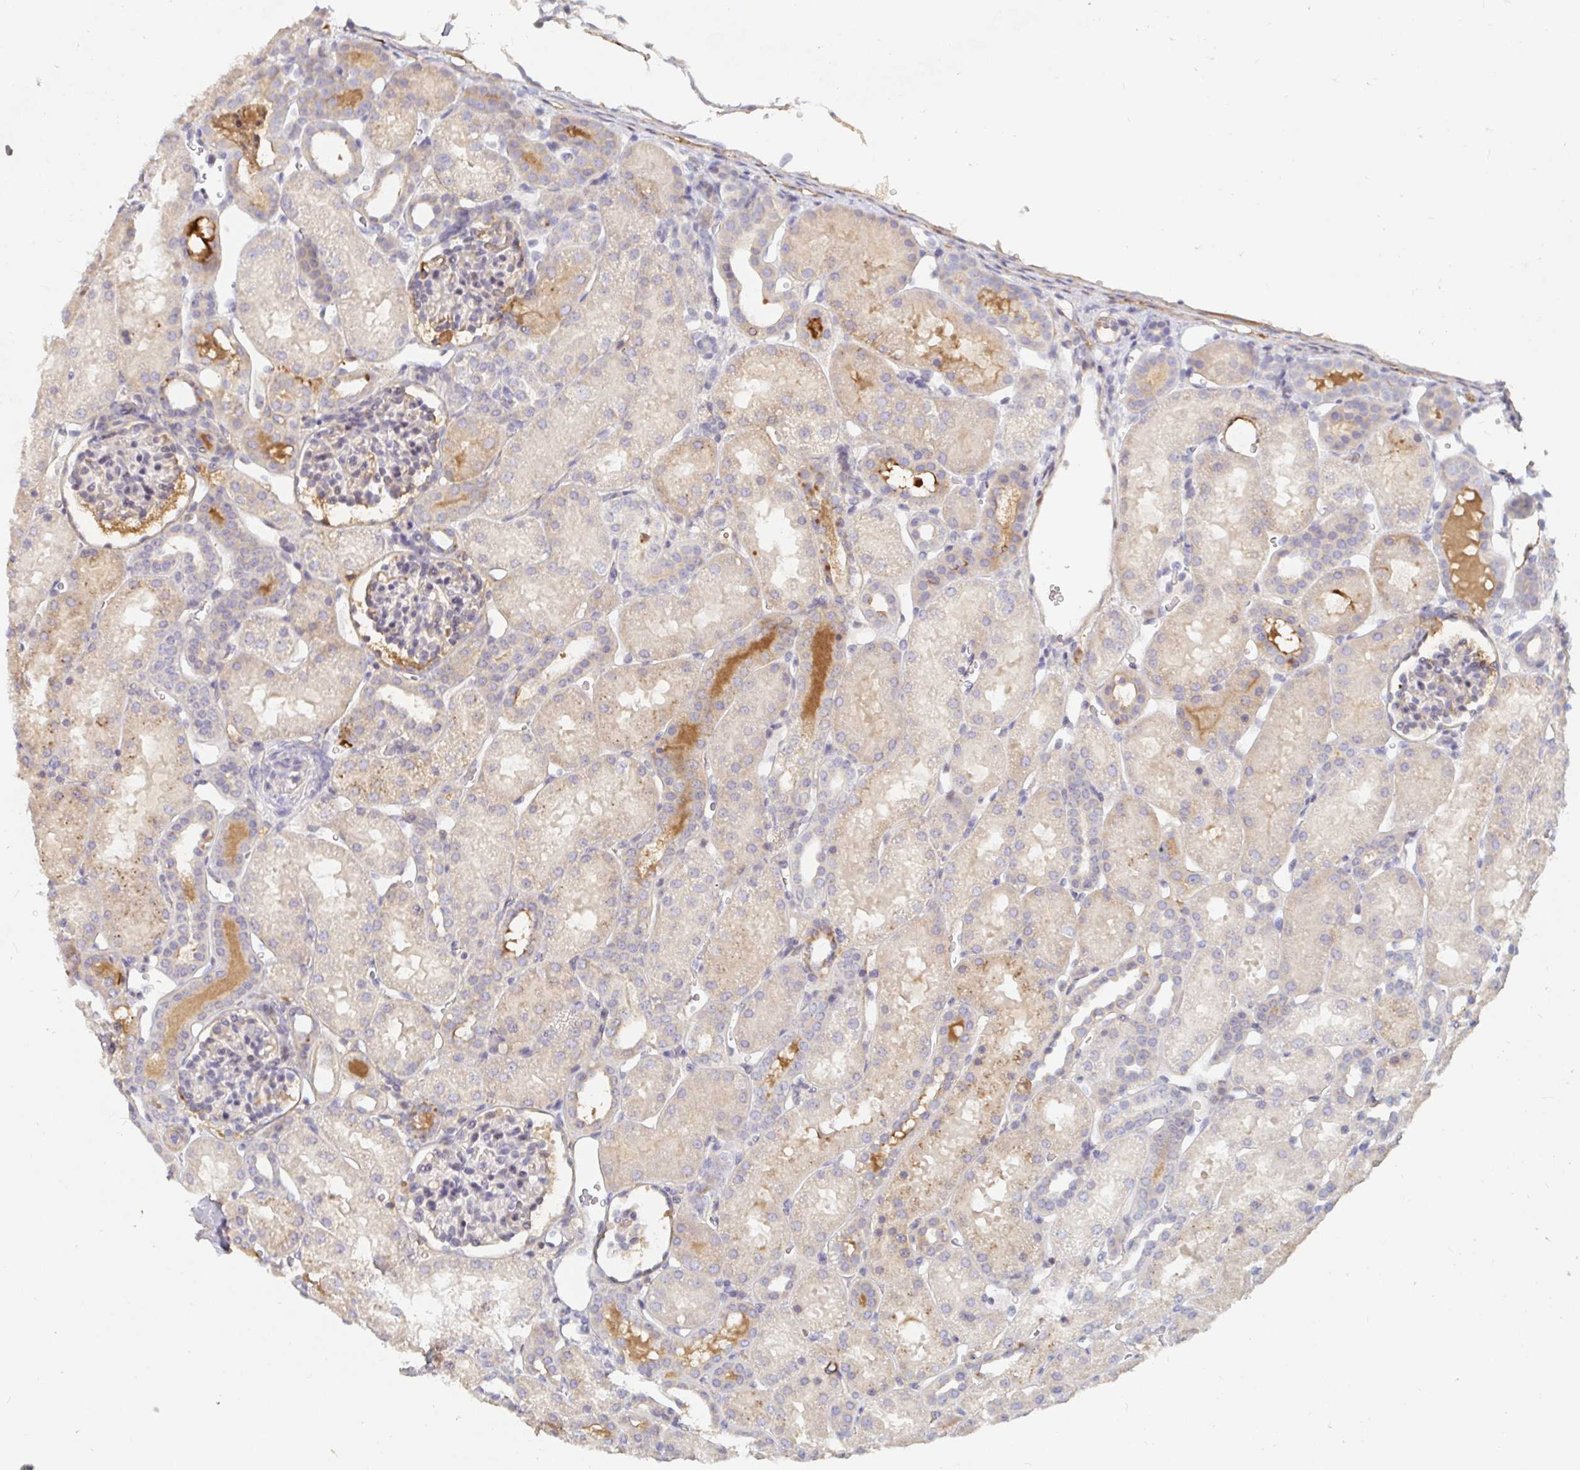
{"staining": {"intensity": "negative", "quantity": "none", "location": "none"}, "tissue": "kidney", "cell_type": "Cells in glomeruli", "image_type": "normal", "snomed": [{"axis": "morphology", "description": "Normal tissue, NOS"}, {"axis": "topography", "description": "Kidney"}], "caption": "This is a photomicrograph of IHC staining of normal kidney, which shows no expression in cells in glomeruli. (Immunohistochemistry (ihc), brightfield microscopy, high magnification).", "gene": "NME9", "patient": {"sex": "male", "age": 2}}